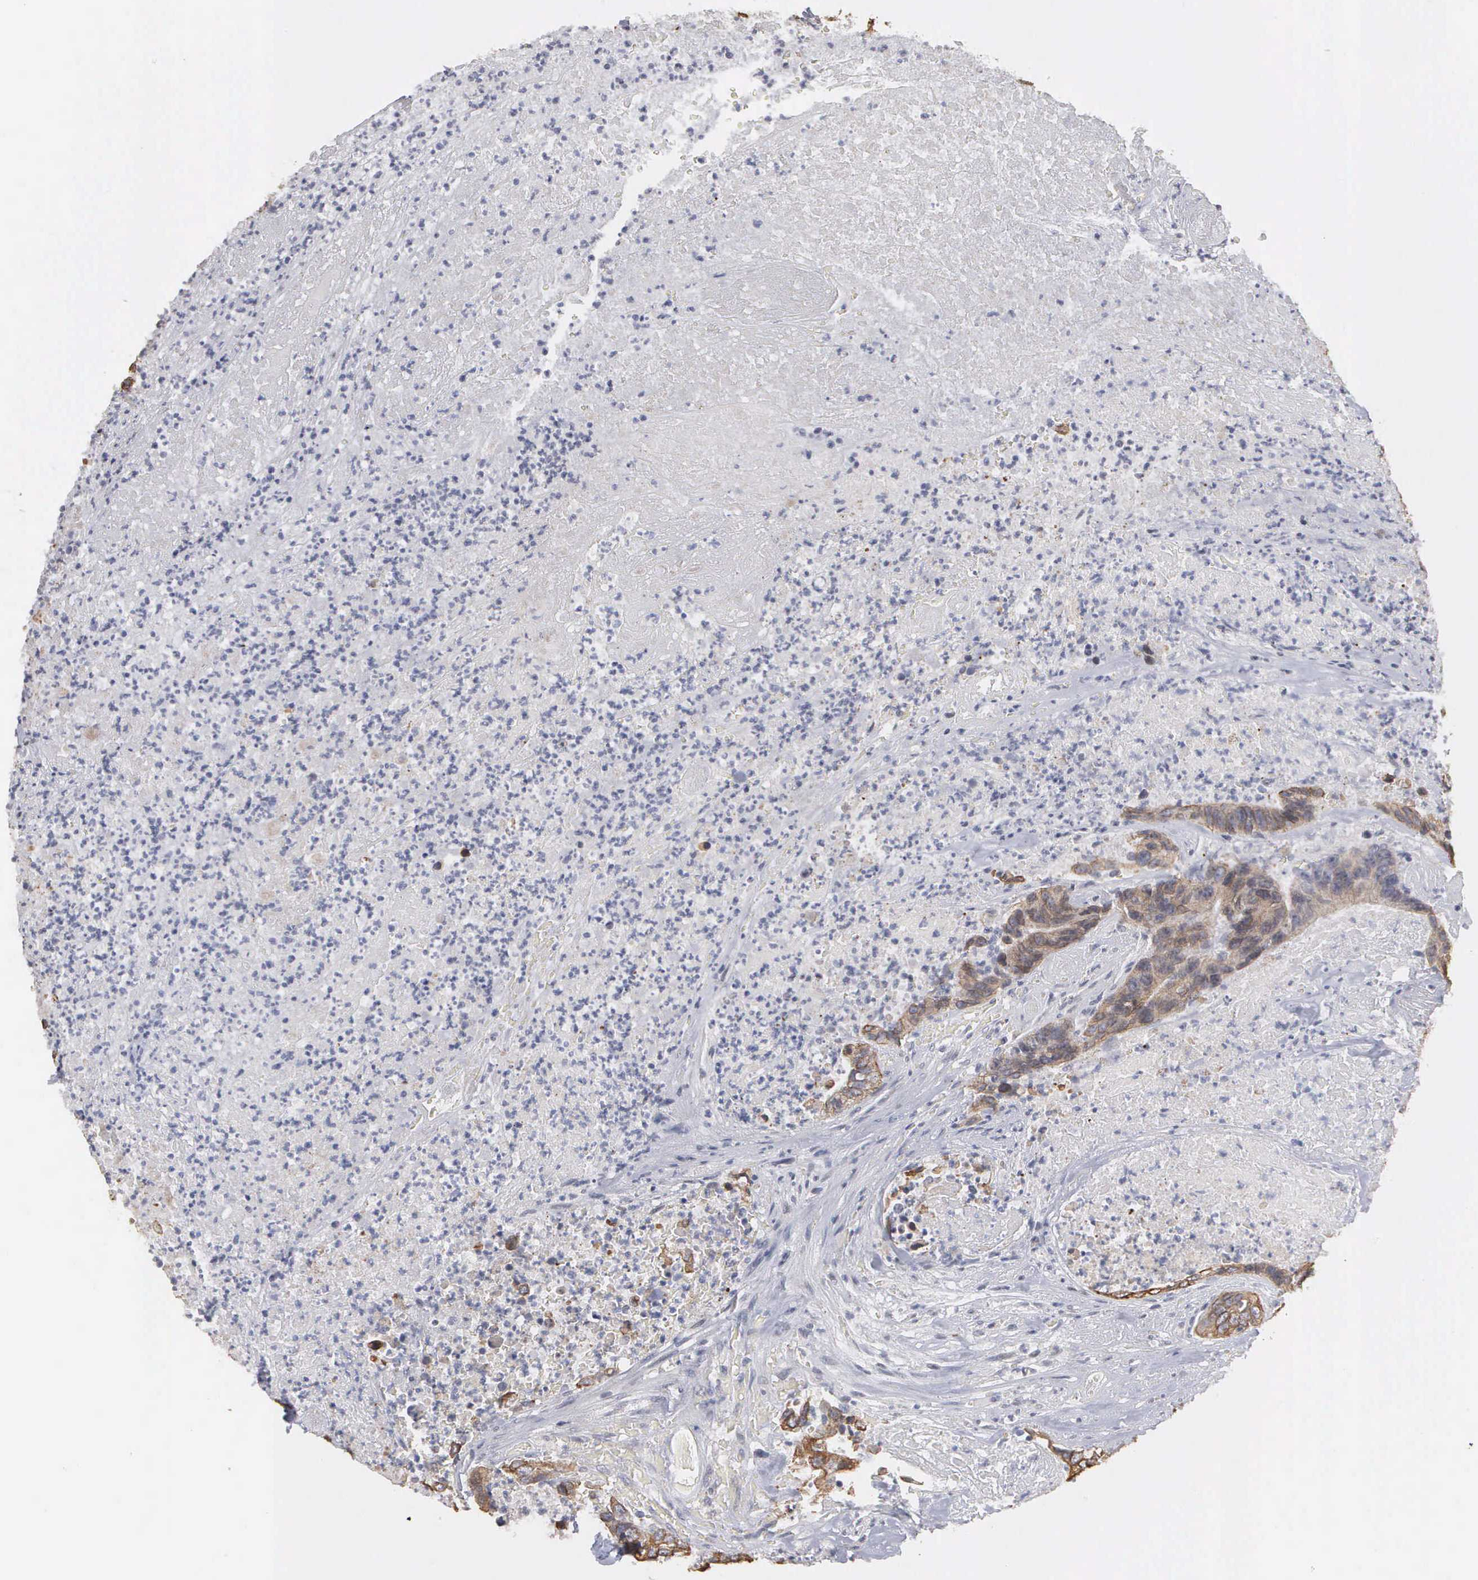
{"staining": {"intensity": "moderate", "quantity": "25%-75%", "location": "cytoplasmic/membranous"}, "tissue": "colorectal cancer", "cell_type": "Tumor cells", "image_type": "cancer", "snomed": [{"axis": "morphology", "description": "Adenocarcinoma, NOS"}, {"axis": "topography", "description": "Rectum"}], "caption": "Protein staining of adenocarcinoma (colorectal) tissue exhibits moderate cytoplasmic/membranous staining in approximately 25%-75% of tumor cells.", "gene": "WDR89", "patient": {"sex": "female", "age": 65}}